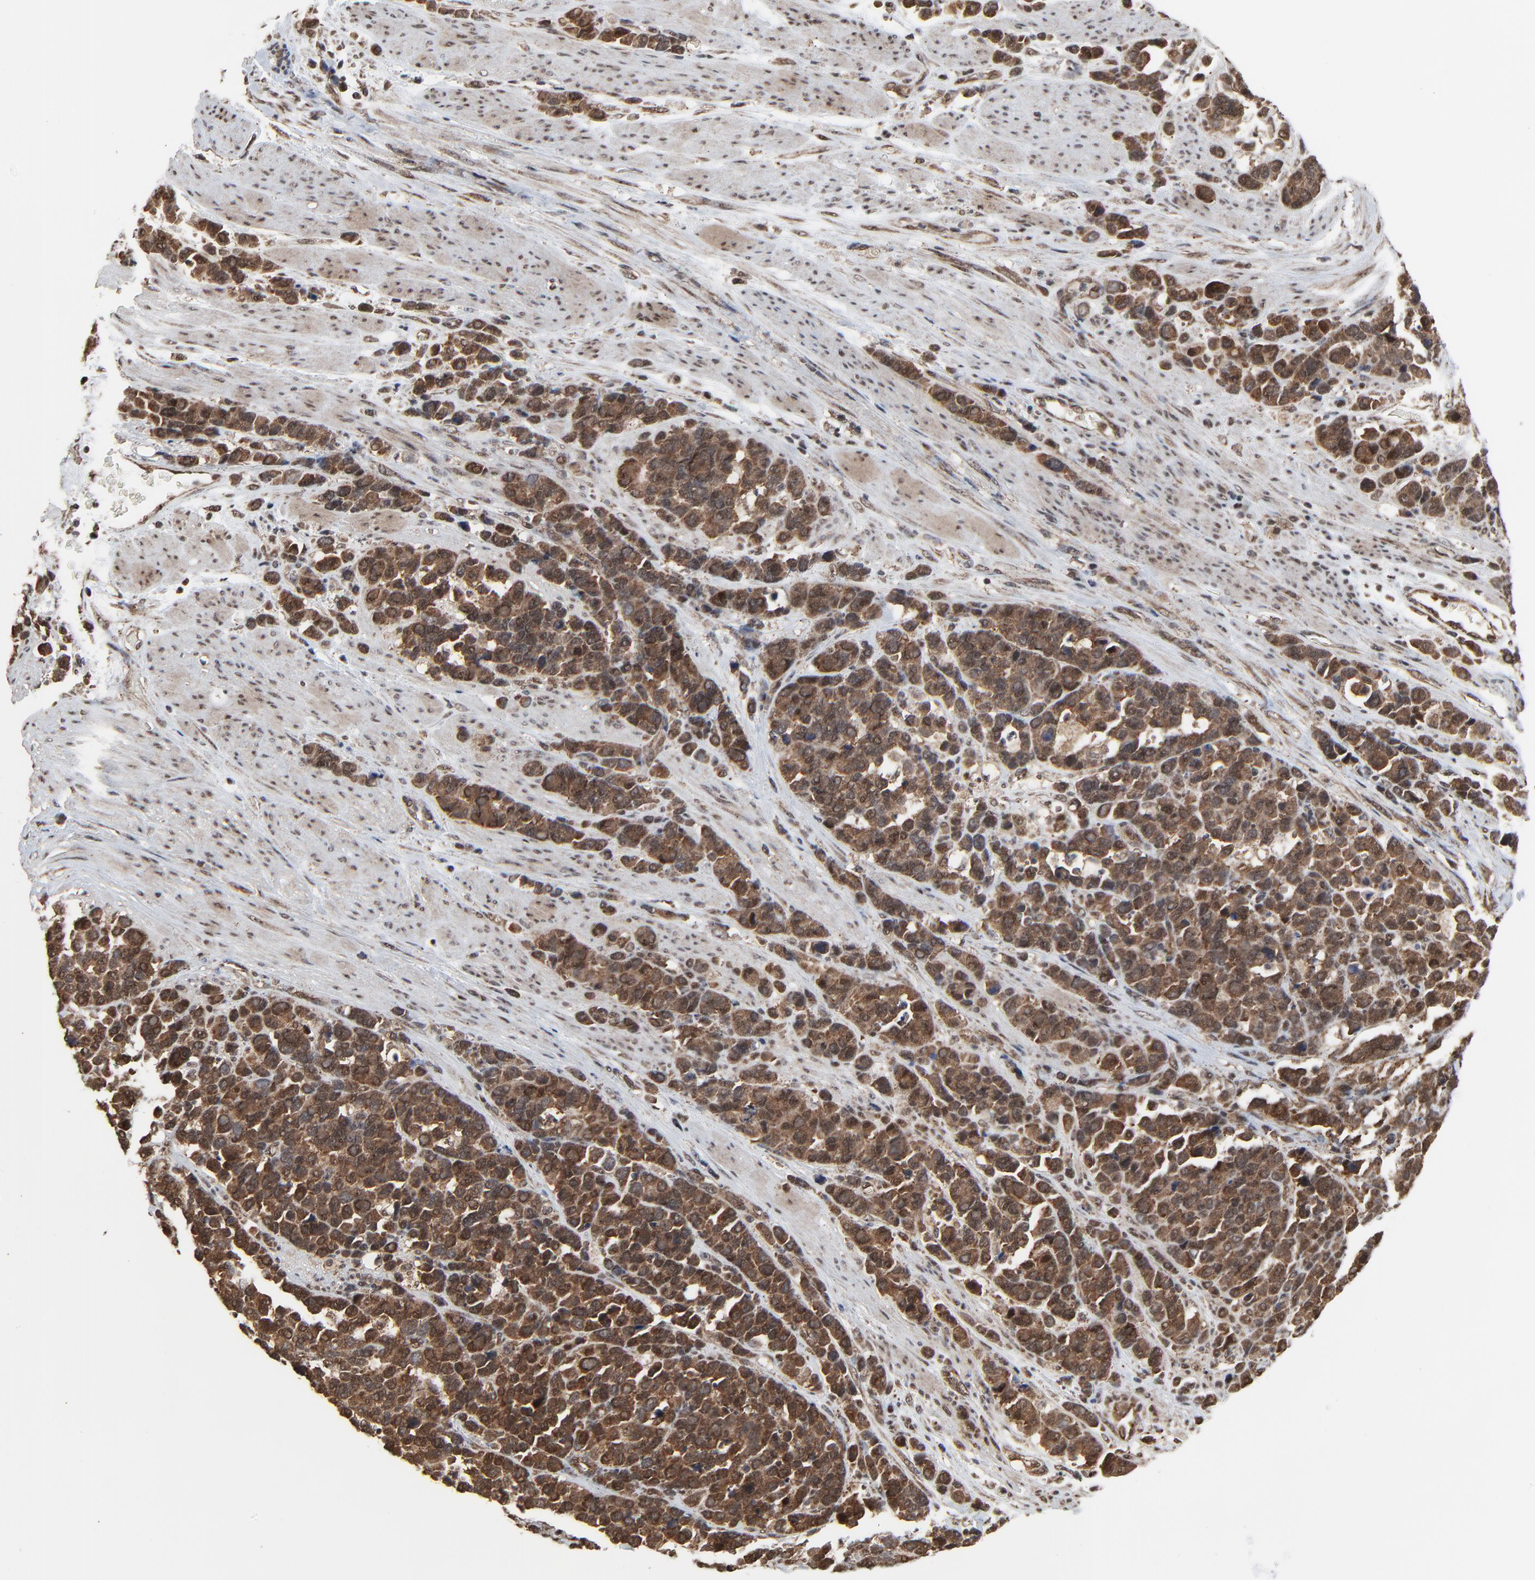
{"staining": {"intensity": "moderate", "quantity": ">75%", "location": "cytoplasmic/membranous,nuclear"}, "tissue": "stomach cancer", "cell_type": "Tumor cells", "image_type": "cancer", "snomed": [{"axis": "morphology", "description": "Adenocarcinoma, NOS"}, {"axis": "topography", "description": "Stomach, upper"}], "caption": "Protein analysis of stomach cancer tissue exhibits moderate cytoplasmic/membranous and nuclear staining in about >75% of tumor cells.", "gene": "RHOJ", "patient": {"sex": "male", "age": 71}}